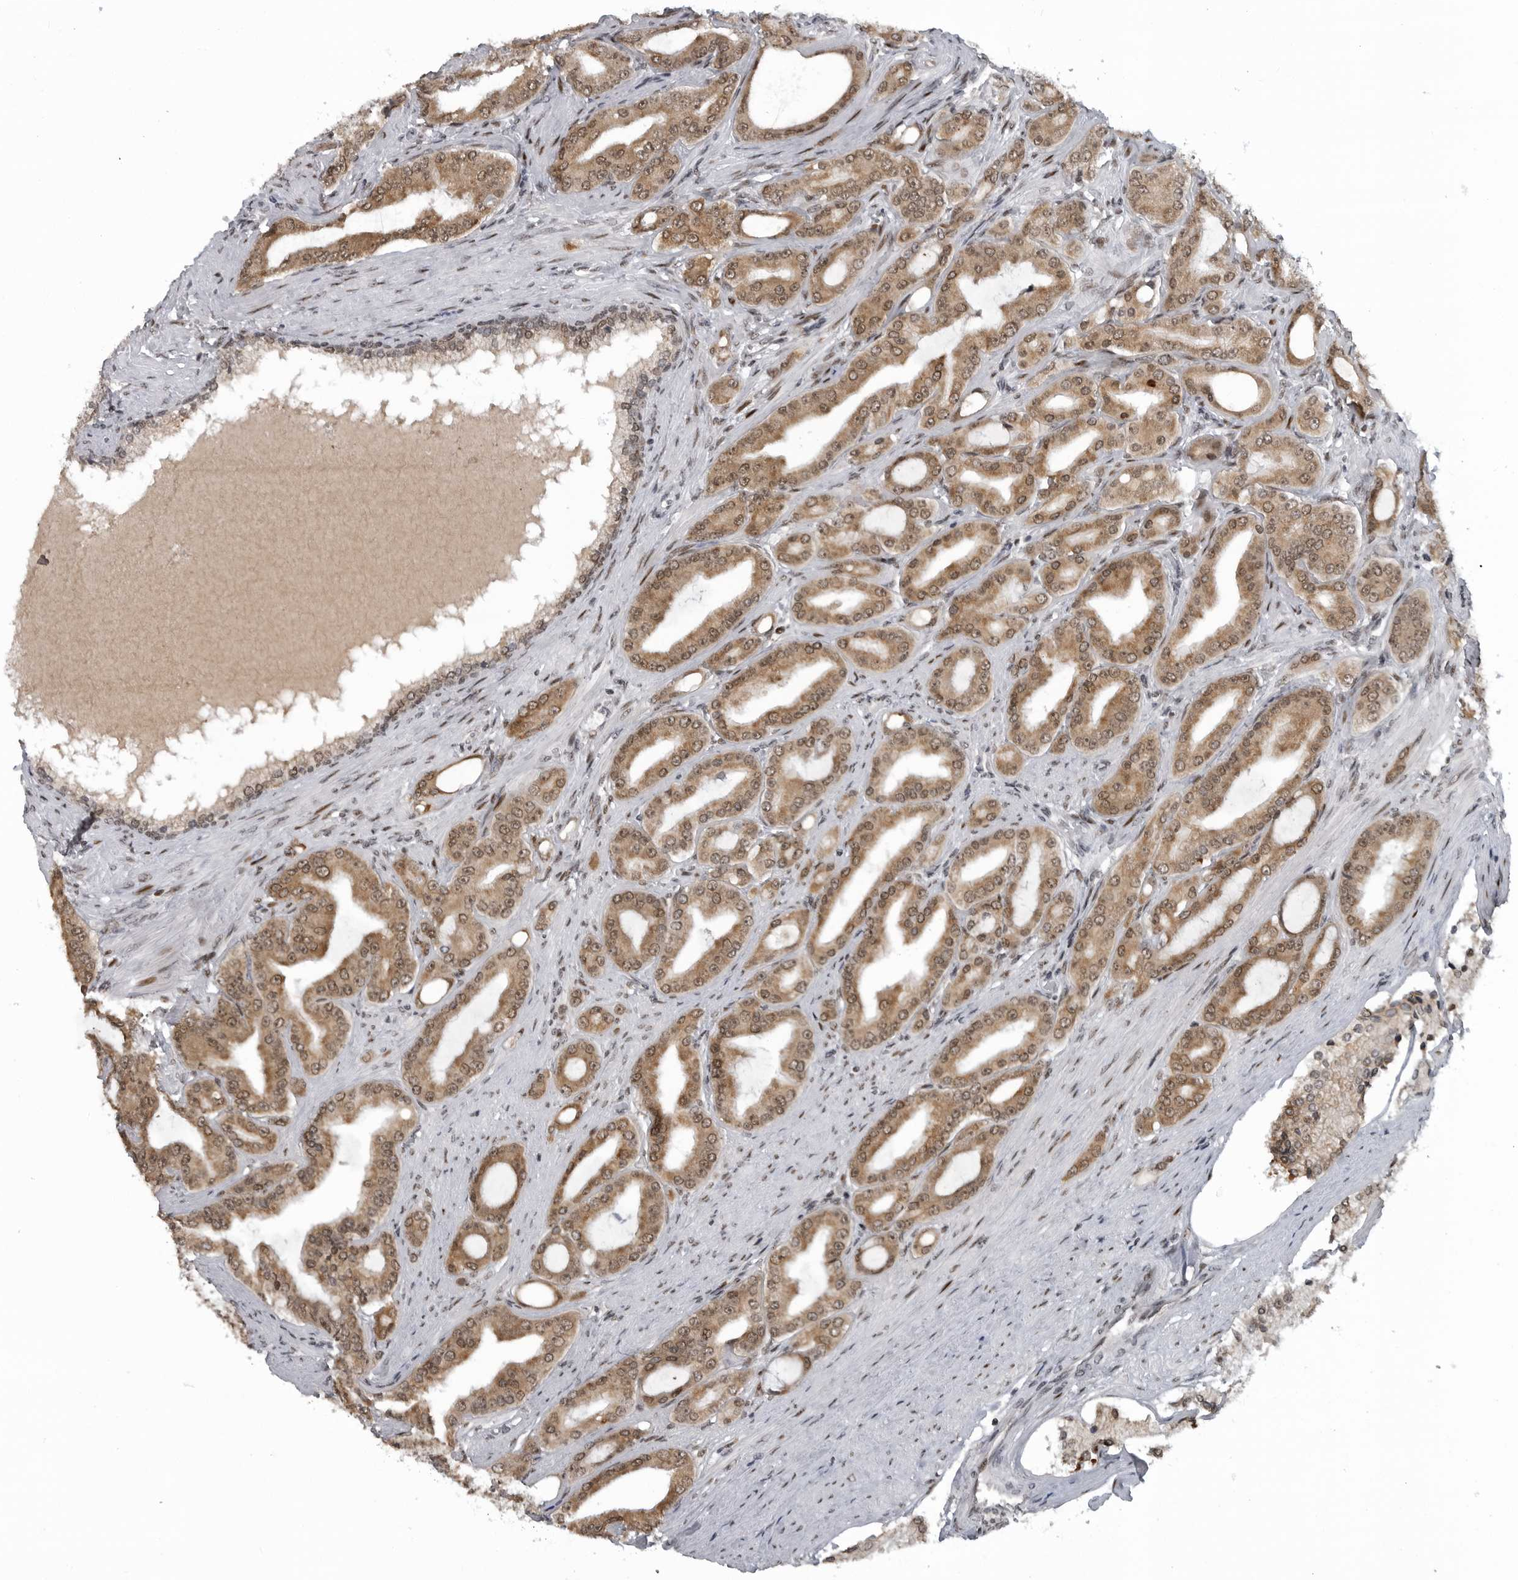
{"staining": {"intensity": "moderate", "quantity": ">75%", "location": "cytoplasmic/membranous,nuclear"}, "tissue": "prostate cancer", "cell_type": "Tumor cells", "image_type": "cancer", "snomed": [{"axis": "morphology", "description": "Adenocarcinoma, High grade"}, {"axis": "topography", "description": "Prostate"}], "caption": "Tumor cells exhibit medium levels of moderate cytoplasmic/membranous and nuclear positivity in approximately >75% of cells in adenocarcinoma (high-grade) (prostate). (DAB IHC with brightfield microscopy, high magnification).", "gene": "C8orf58", "patient": {"sex": "male", "age": 60}}